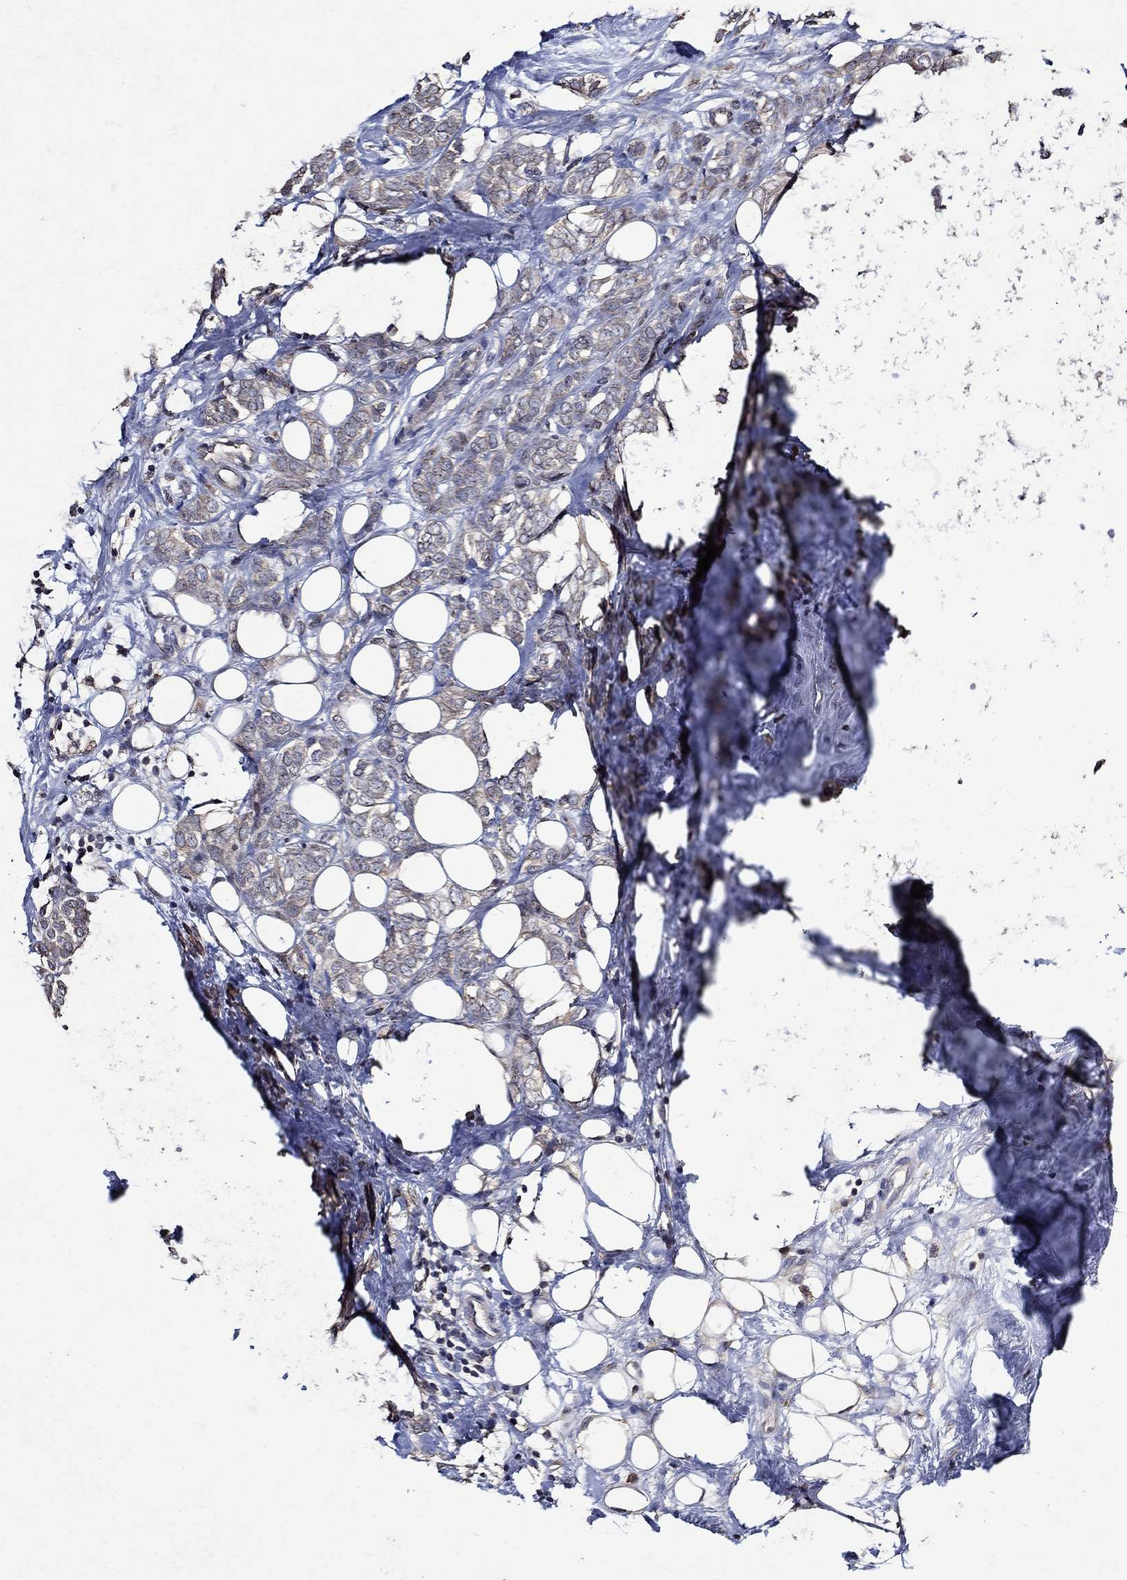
{"staining": {"intensity": "weak", "quantity": ">75%", "location": "cytoplasmic/membranous"}, "tissue": "breast cancer", "cell_type": "Tumor cells", "image_type": "cancer", "snomed": [{"axis": "morphology", "description": "Lobular carcinoma"}, {"axis": "topography", "description": "Breast"}], "caption": "IHC micrograph of neoplastic tissue: breast cancer stained using immunohistochemistry (IHC) exhibits low levels of weak protein expression localized specifically in the cytoplasmic/membranous of tumor cells, appearing as a cytoplasmic/membranous brown color.", "gene": "HAP1", "patient": {"sex": "female", "age": 49}}